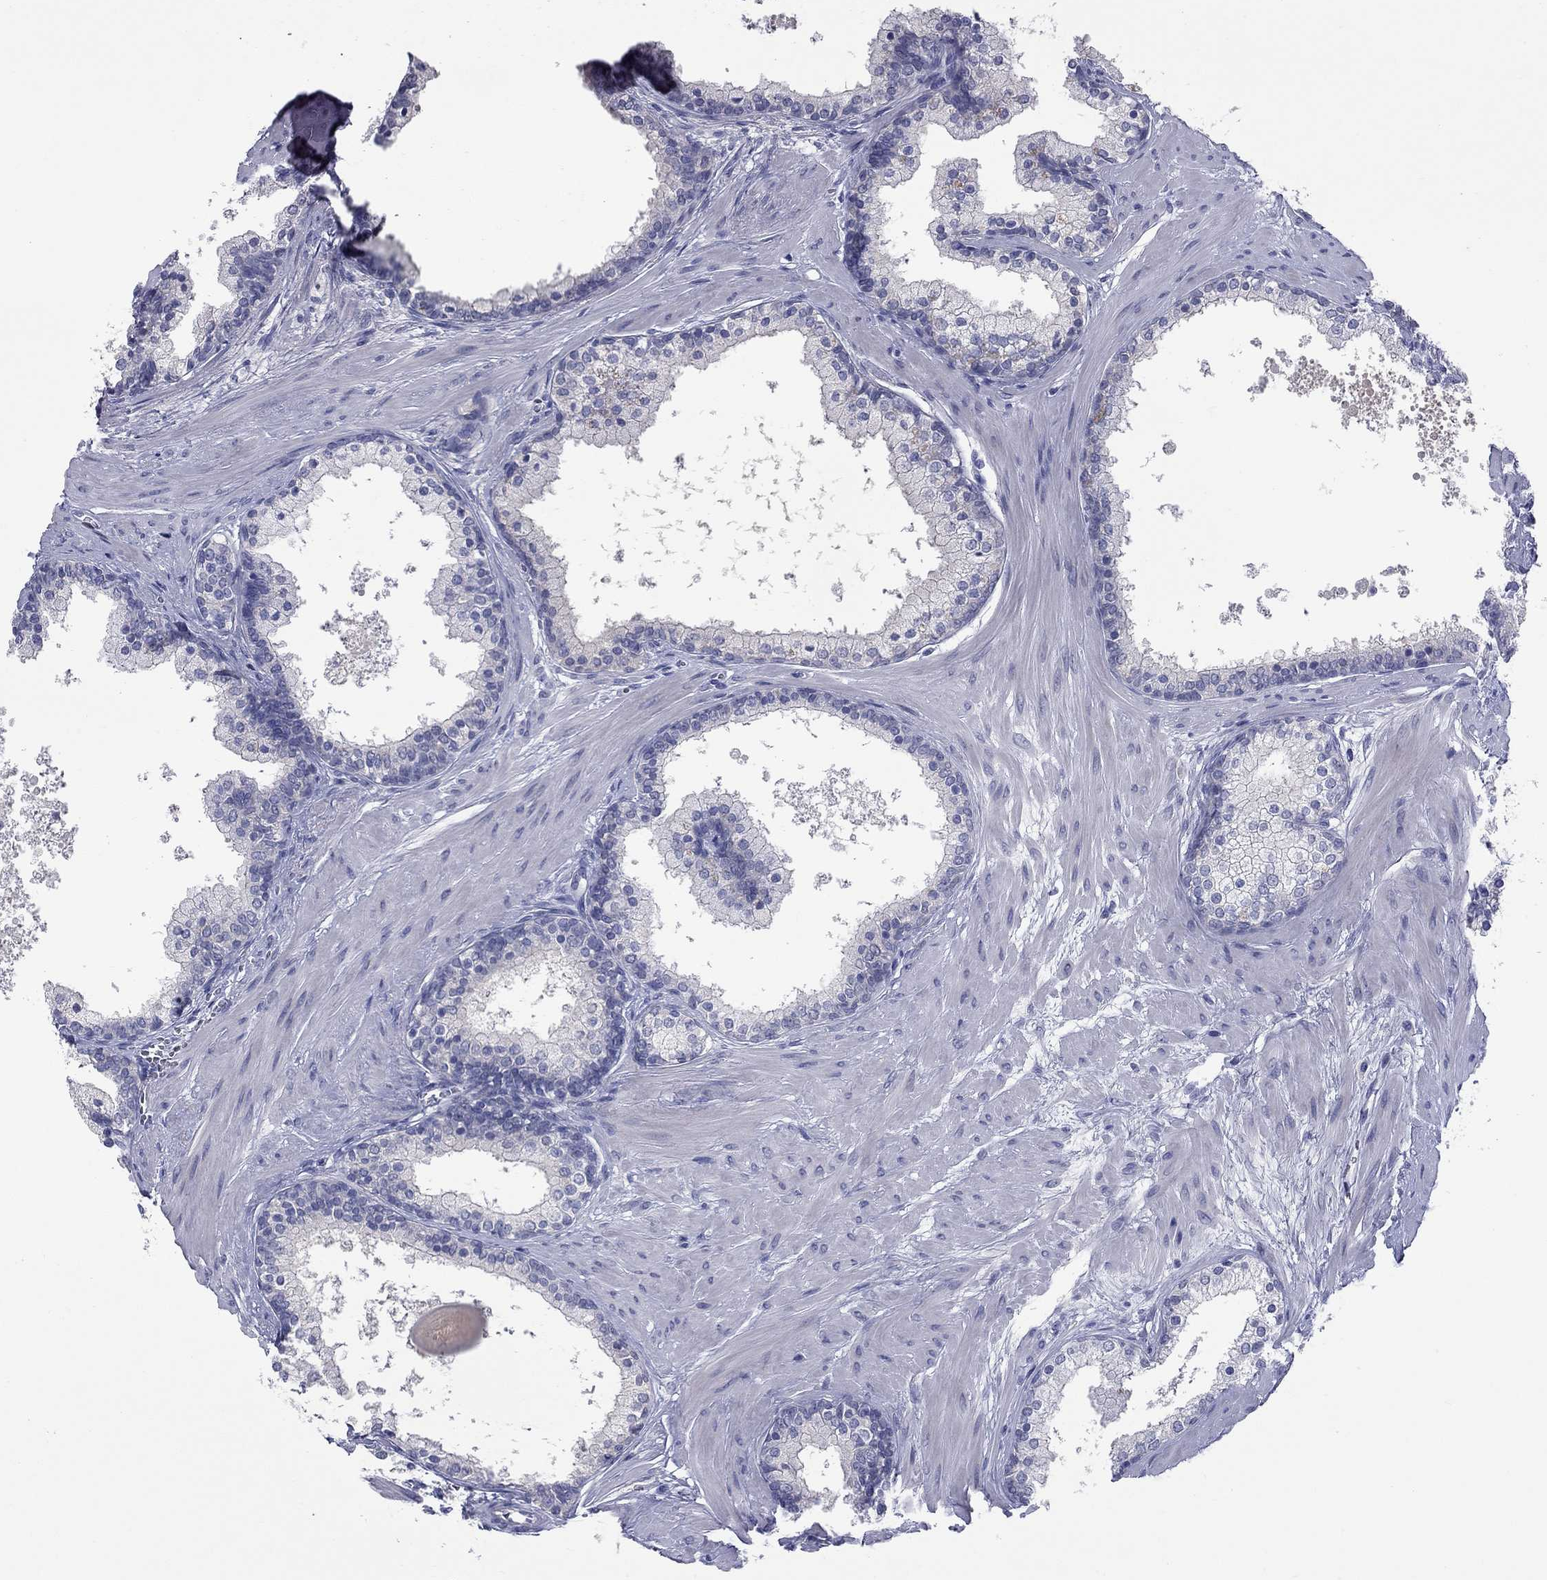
{"staining": {"intensity": "negative", "quantity": "none", "location": "none"}, "tissue": "prostate", "cell_type": "Glandular cells", "image_type": "normal", "snomed": [{"axis": "morphology", "description": "Normal tissue, NOS"}, {"axis": "topography", "description": "Prostate"}], "caption": "A high-resolution photomicrograph shows IHC staining of unremarkable prostate, which reveals no significant positivity in glandular cells.", "gene": "UNC119B", "patient": {"sex": "male", "age": 61}}